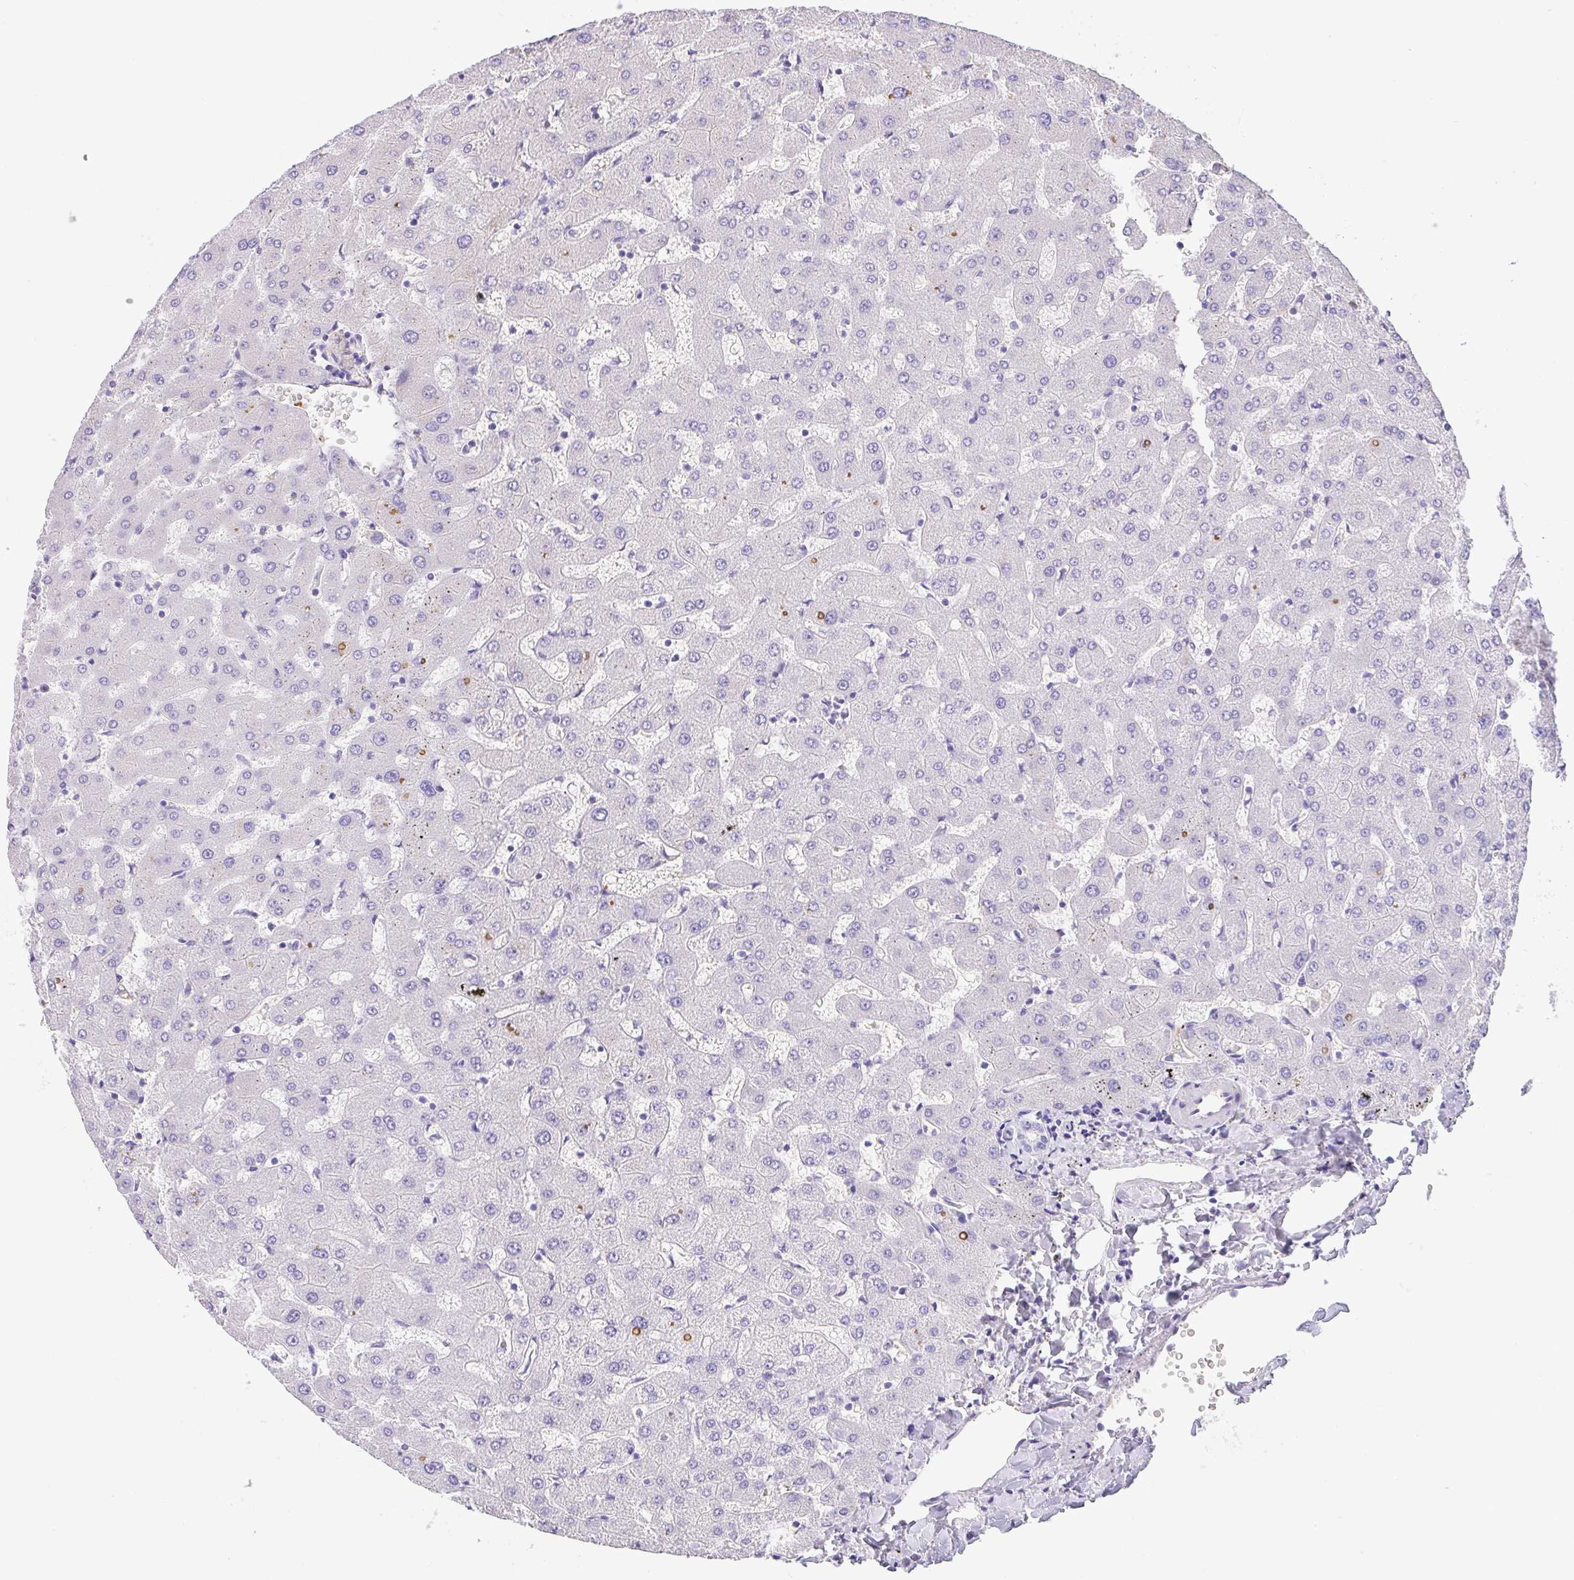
{"staining": {"intensity": "negative", "quantity": "none", "location": "none"}, "tissue": "liver", "cell_type": "Cholangiocytes", "image_type": "normal", "snomed": [{"axis": "morphology", "description": "Normal tissue, NOS"}, {"axis": "topography", "description": "Liver"}], "caption": "The photomicrograph shows no staining of cholangiocytes in normal liver.", "gene": "HOXC12", "patient": {"sex": "female", "age": 63}}